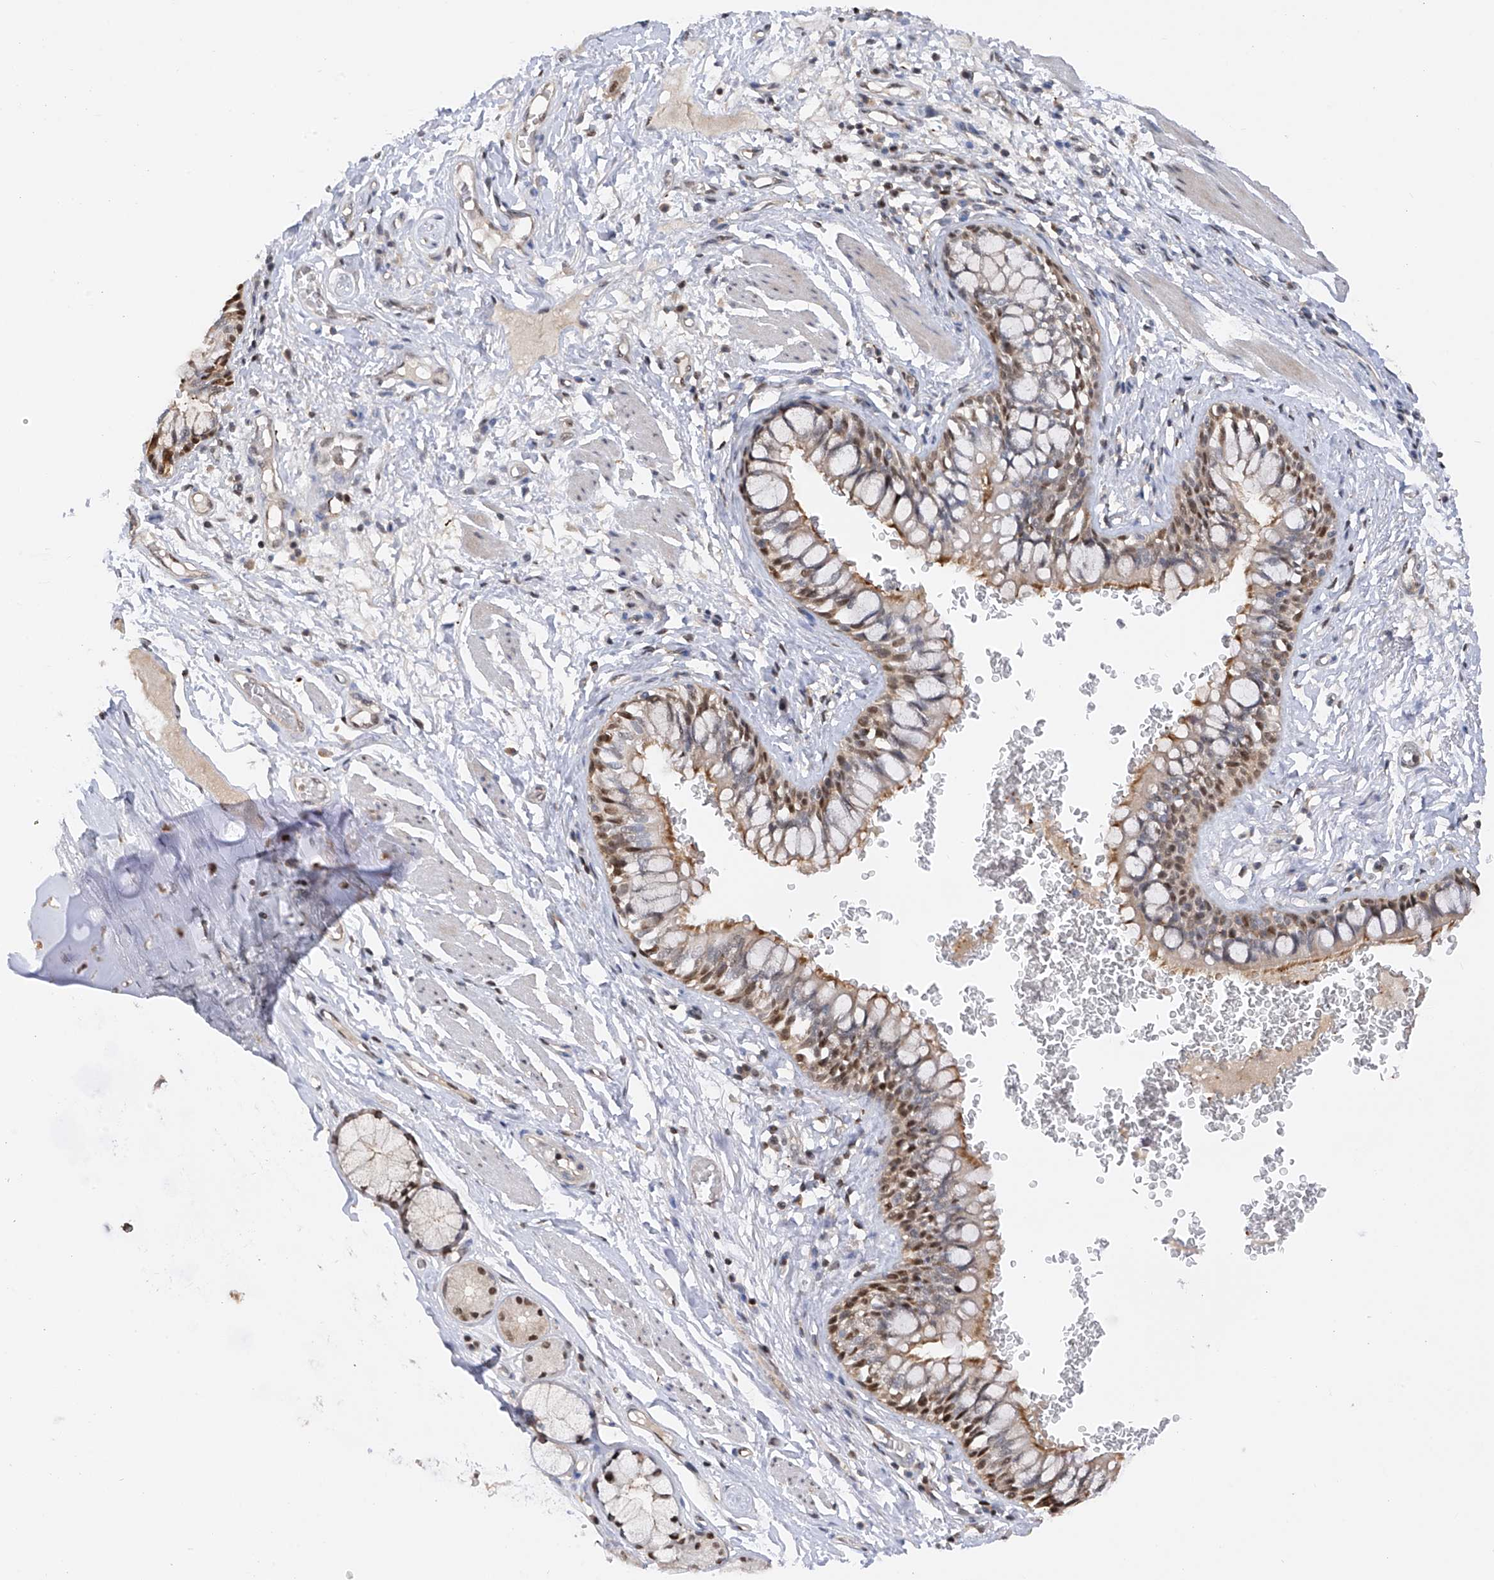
{"staining": {"intensity": "moderate", "quantity": ">75%", "location": "cytoplasmic/membranous,nuclear"}, "tissue": "bronchus", "cell_type": "Respiratory epithelial cells", "image_type": "normal", "snomed": [{"axis": "morphology", "description": "Normal tissue, NOS"}, {"axis": "topography", "description": "Cartilage tissue"}, {"axis": "topography", "description": "Bronchus"}], "caption": "DAB immunohistochemical staining of benign human bronchus demonstrates moderate cytoplasmic/membranous,nuclear protein positivity in about >75% of respiratory epithelial cells.", "gene": "PMM1", "patient": {"sex": "female", "age": 36}}